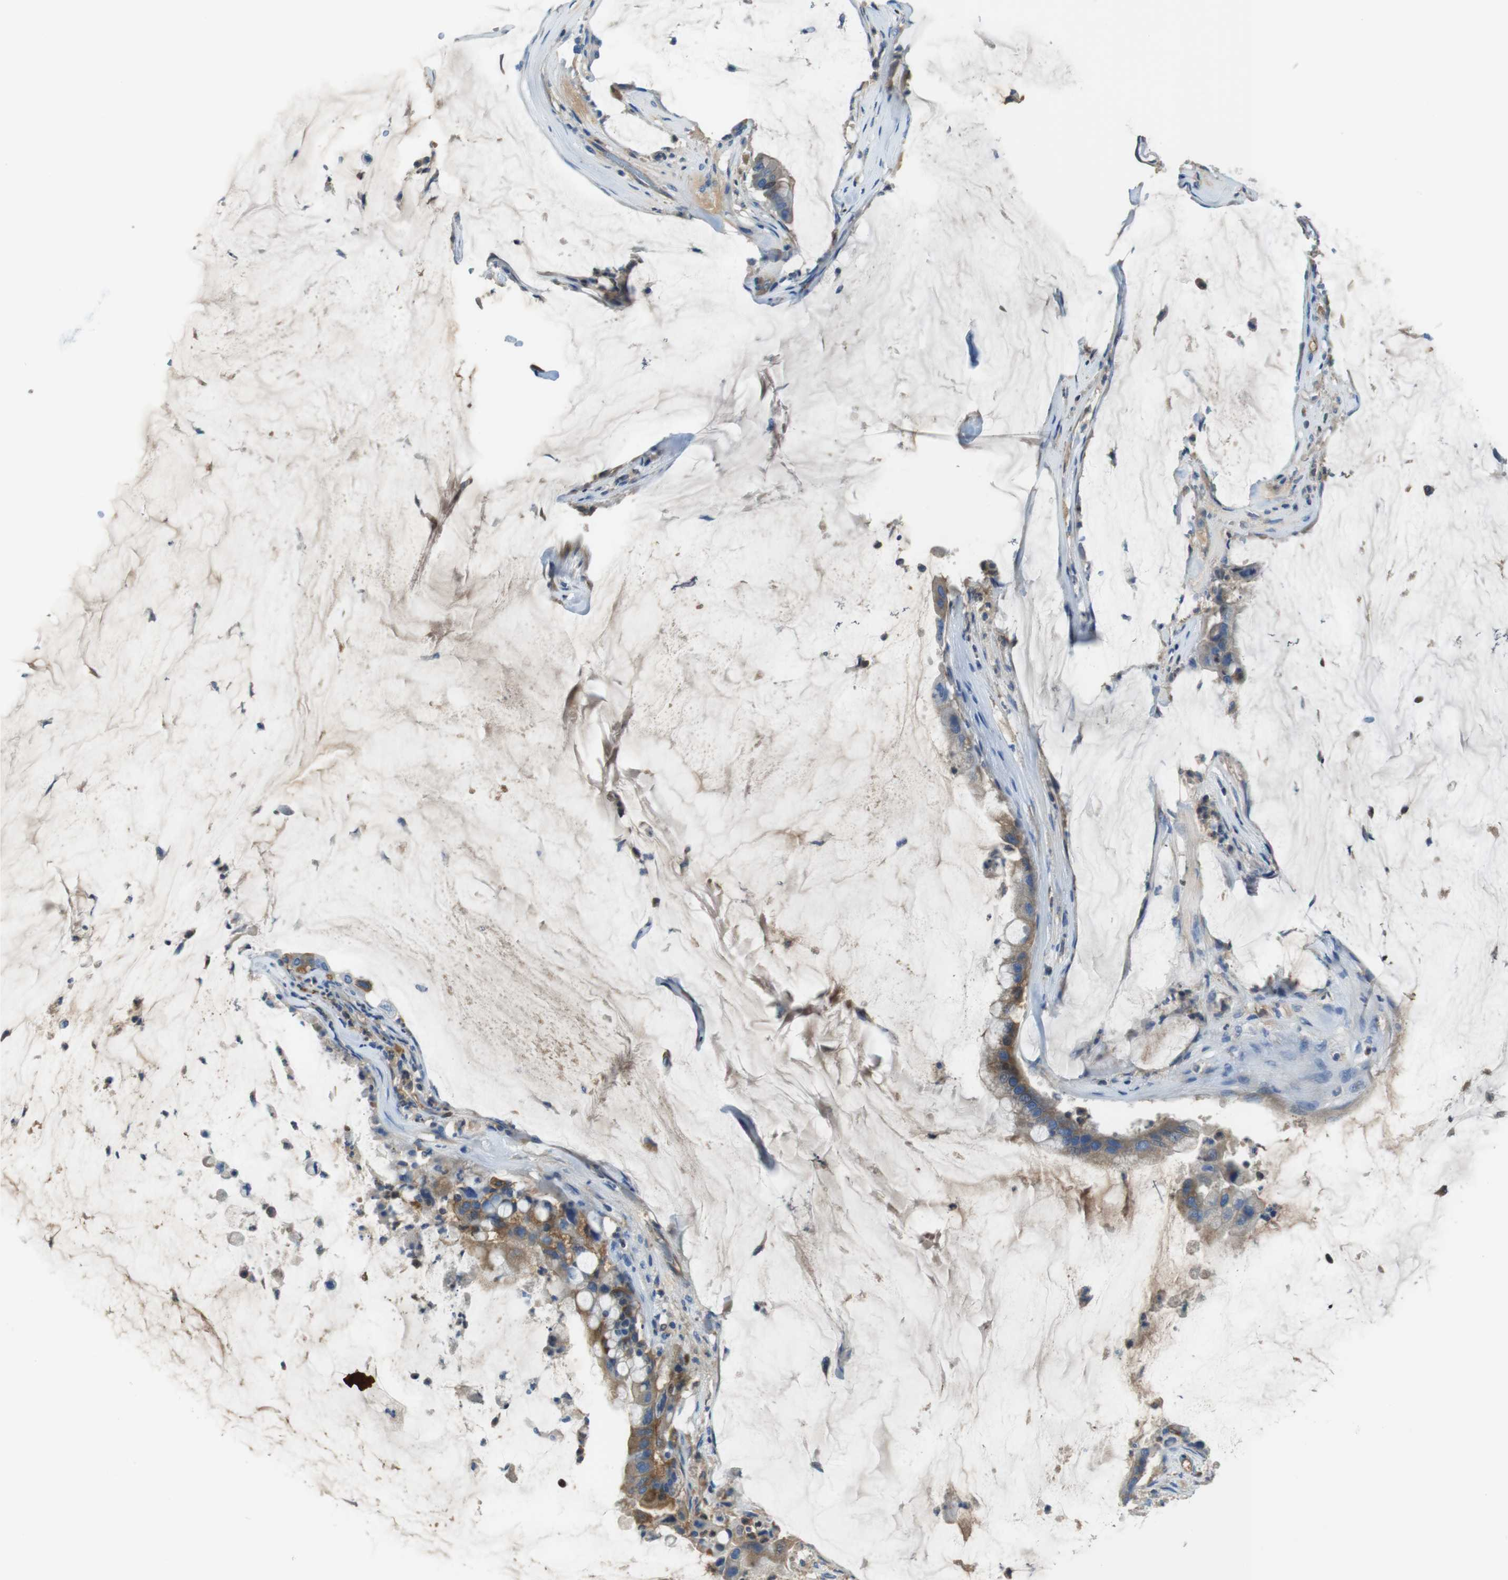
{"staining": {"intensity": "moderate", "quantity": ">75%", "location": "cytoplasmic/membranous"}, "tissue": "pancreatic cancer", "cell_type": "Tumor cells", "image_type": "cancer", "snomed": [{"axis": "morphology", "description": "Adenocarcinoma, NOS"}, {"axis": "topography", "description": "Pancreas"}], "caption": "Immunohistochemical staining of human pancreatic cancer (adenocarcinoma) shows medium levels of moderate cytoplasmic/membranous positivity in approximately >75% of tumor cells.", "gene": "TMPRSS15", "patient": {"sex": "male", "age": 41}}